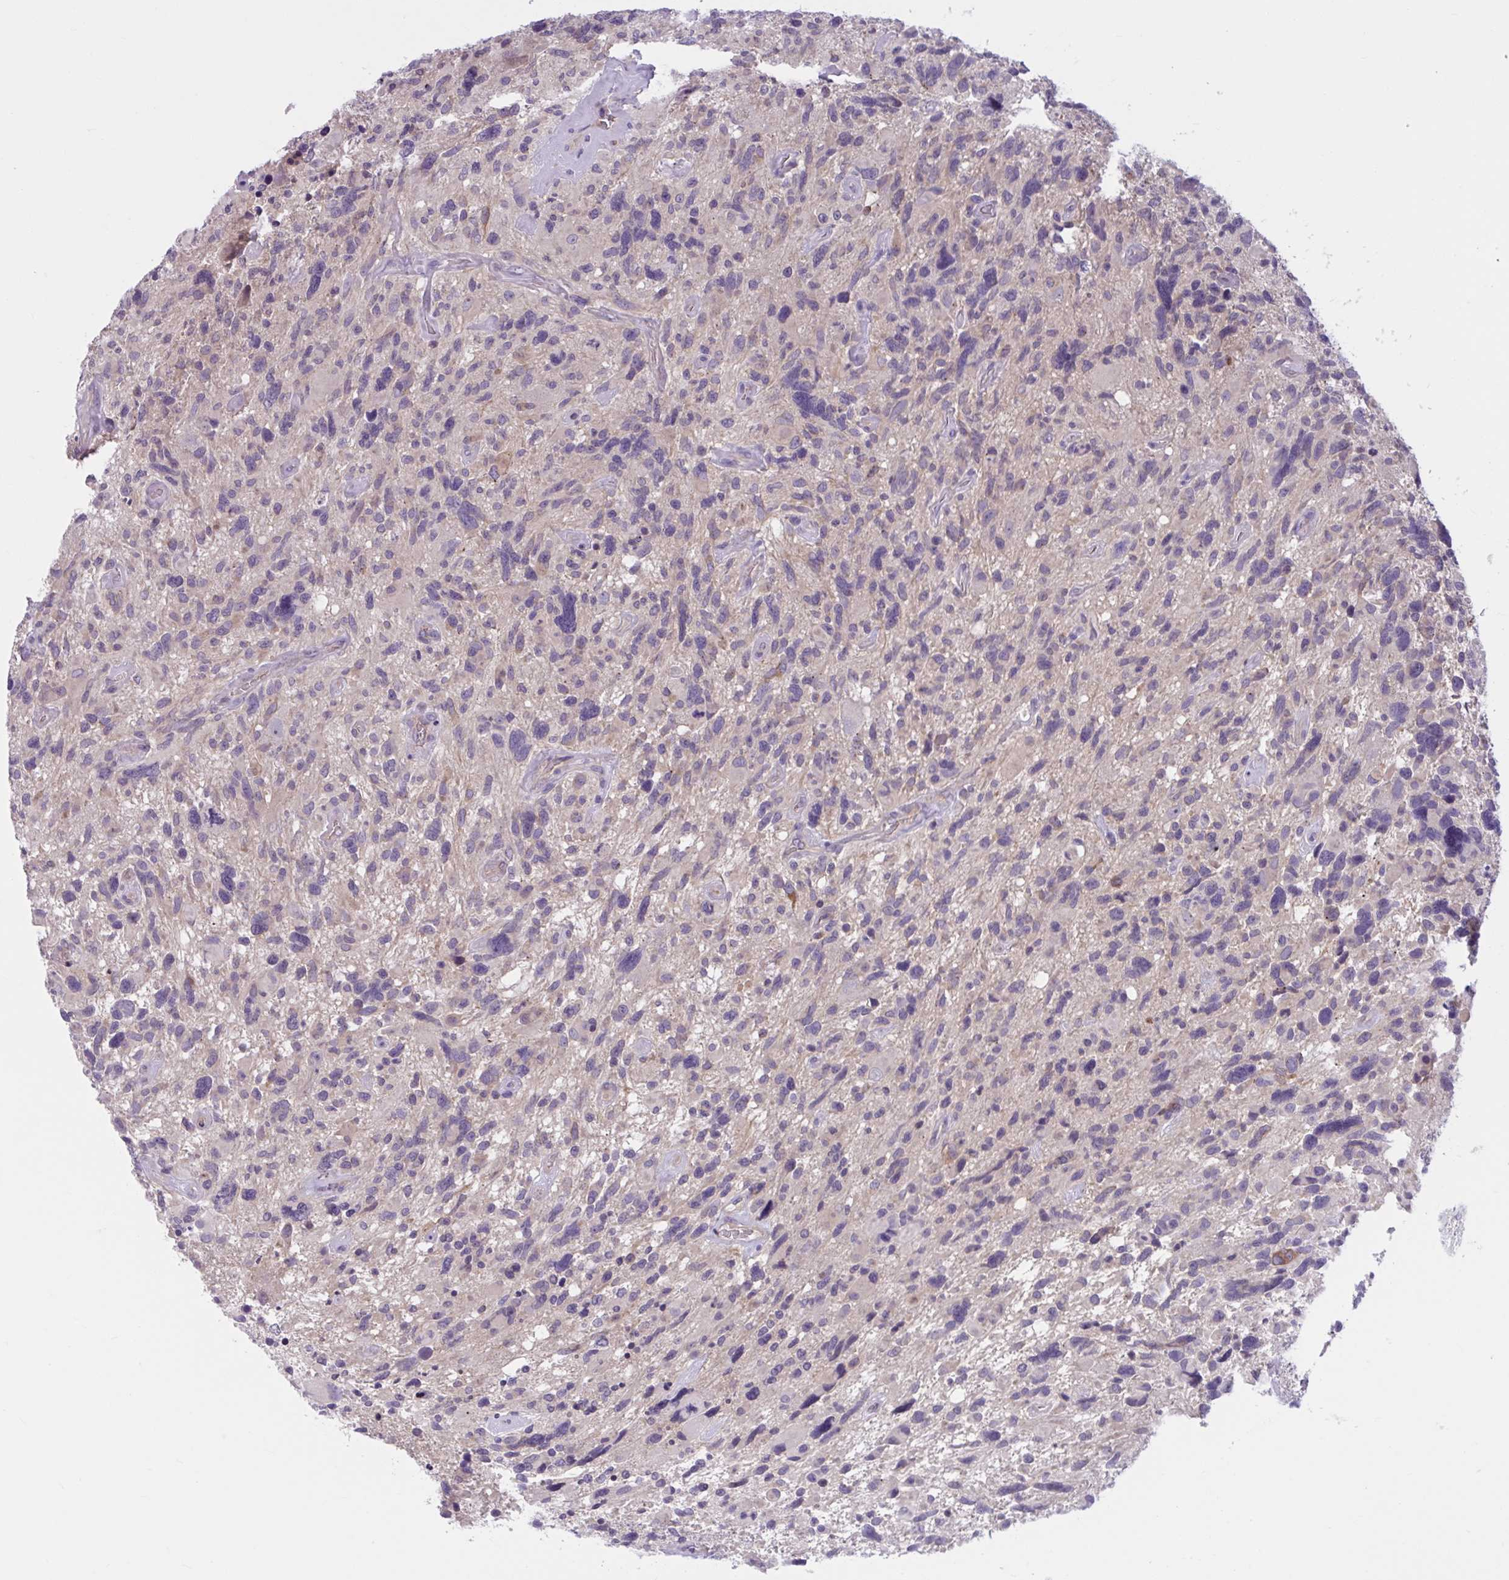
{"staining": {"intensity": "negative", "quantity": "none", "location": "none"}, "tissue": "glioma", "cell_type": "Tumor cells", "image_type": "cancer", "snomed": [{"axis": "morphology", "description": "Glioma, malignant, High grade"}, {"axis": "topography", "description": "Brain"}], "caption": "This is a micrograph of IHC staining of glioma, which shows no staining in tumor cells.", "gene": "WNT9B", "patient": {"sex": "male", "age": 49}}